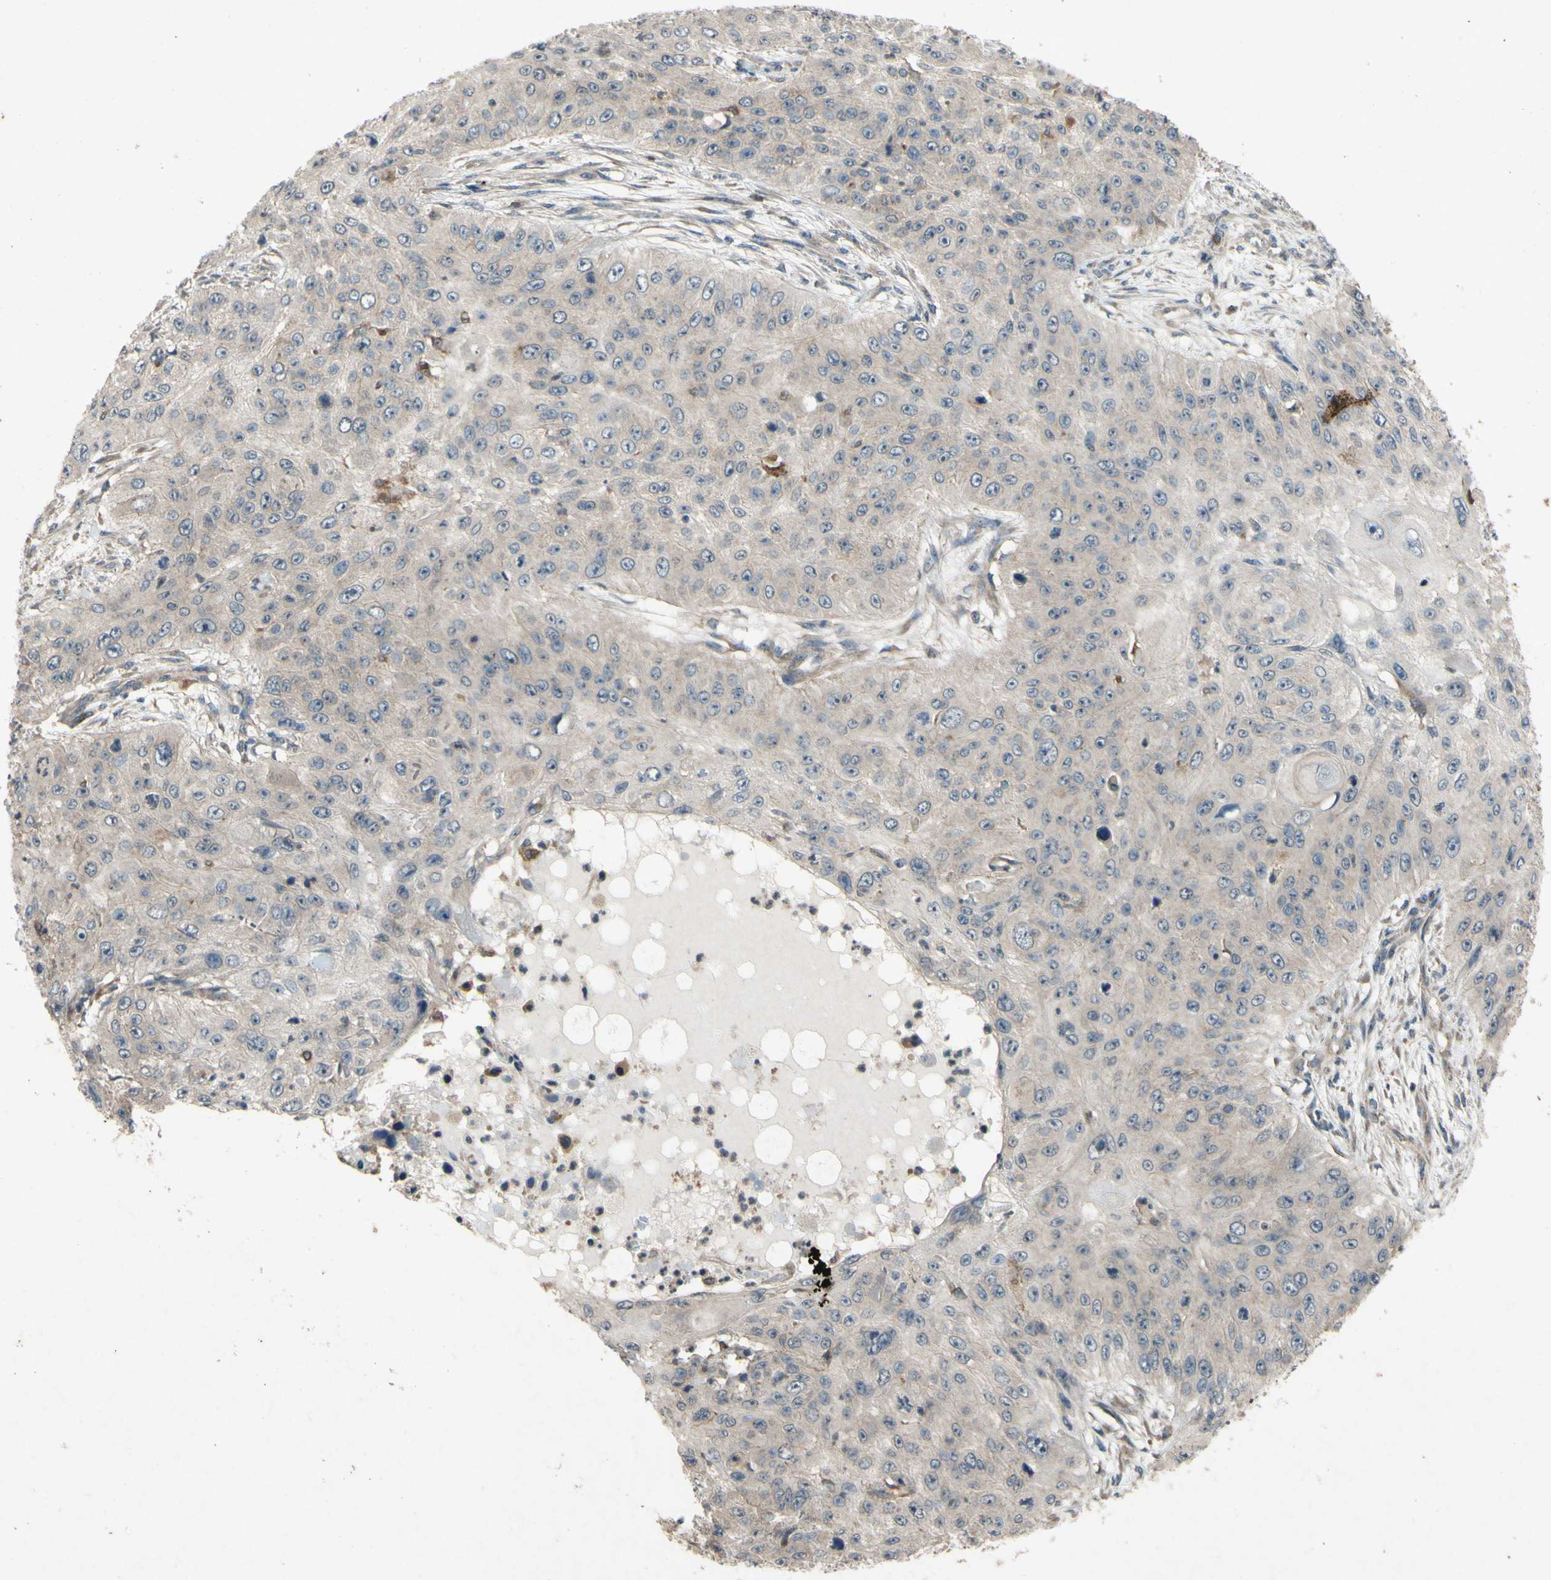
{"staining": {"intensity": "weak", "quantity": "<25%", "location": "cytoplasmic/membranous"}, "tissue": "skin cancer", "cell_type": "Tumor cells", "image_type": "cancer", "snomed": [{"axis": "morphology", "description": "Squamous cell carcinoma, NOS"}, {"axis": "topography", "description": "Skin"}], "caption": "Human skin cancer (squamous cell carcinoma) stained for a protein using immunohistochemistry displays no staining in tumor cells.", "gene": "ATP6V1F", "patient": {"sex": "female", "age": 80}}